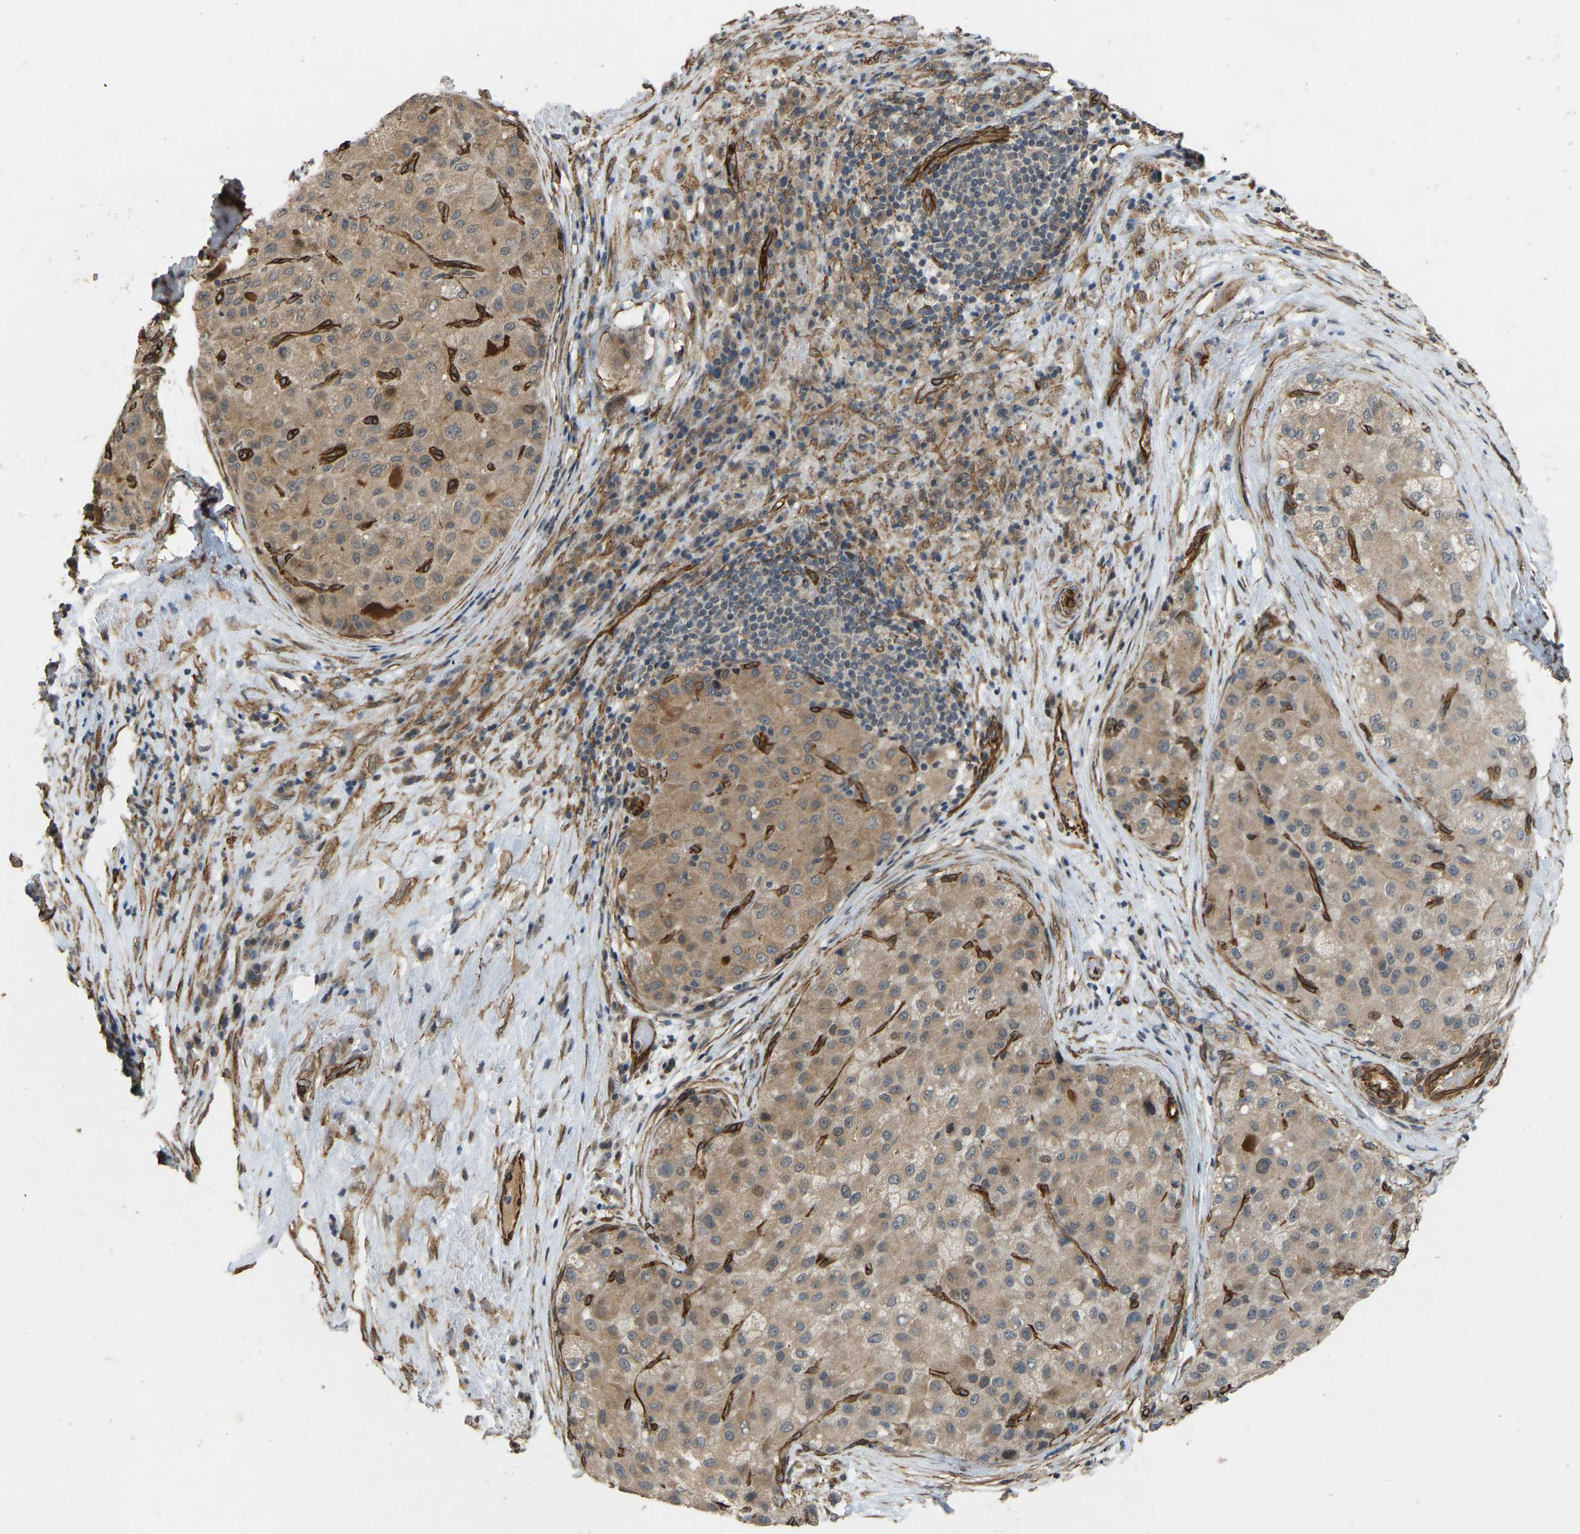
{"staining": {"intensity": "moderate", "quantity": ">75%", "location": "cytoplasmic/membranous"}, "tissue": "liver cancer", "cell_type": "Tumor cells", "image_type": "cancer", "snomed": [{"axis": "morphology", "description": "Carcinoma, Hepatocellular, NOS"}, {"axis": "topography", "description": "Liver"}], "caption": "Immunohistochemical staining of liver hepatocellular carcinoma shows moderate cytoplasmic/membranous protein expression in about >75% of tumor cells. (DAB IHC, brown staining for protein, blue staining for nuclei).", "gene": "NMB", "patient": {"sex": "male", "age": 80}}